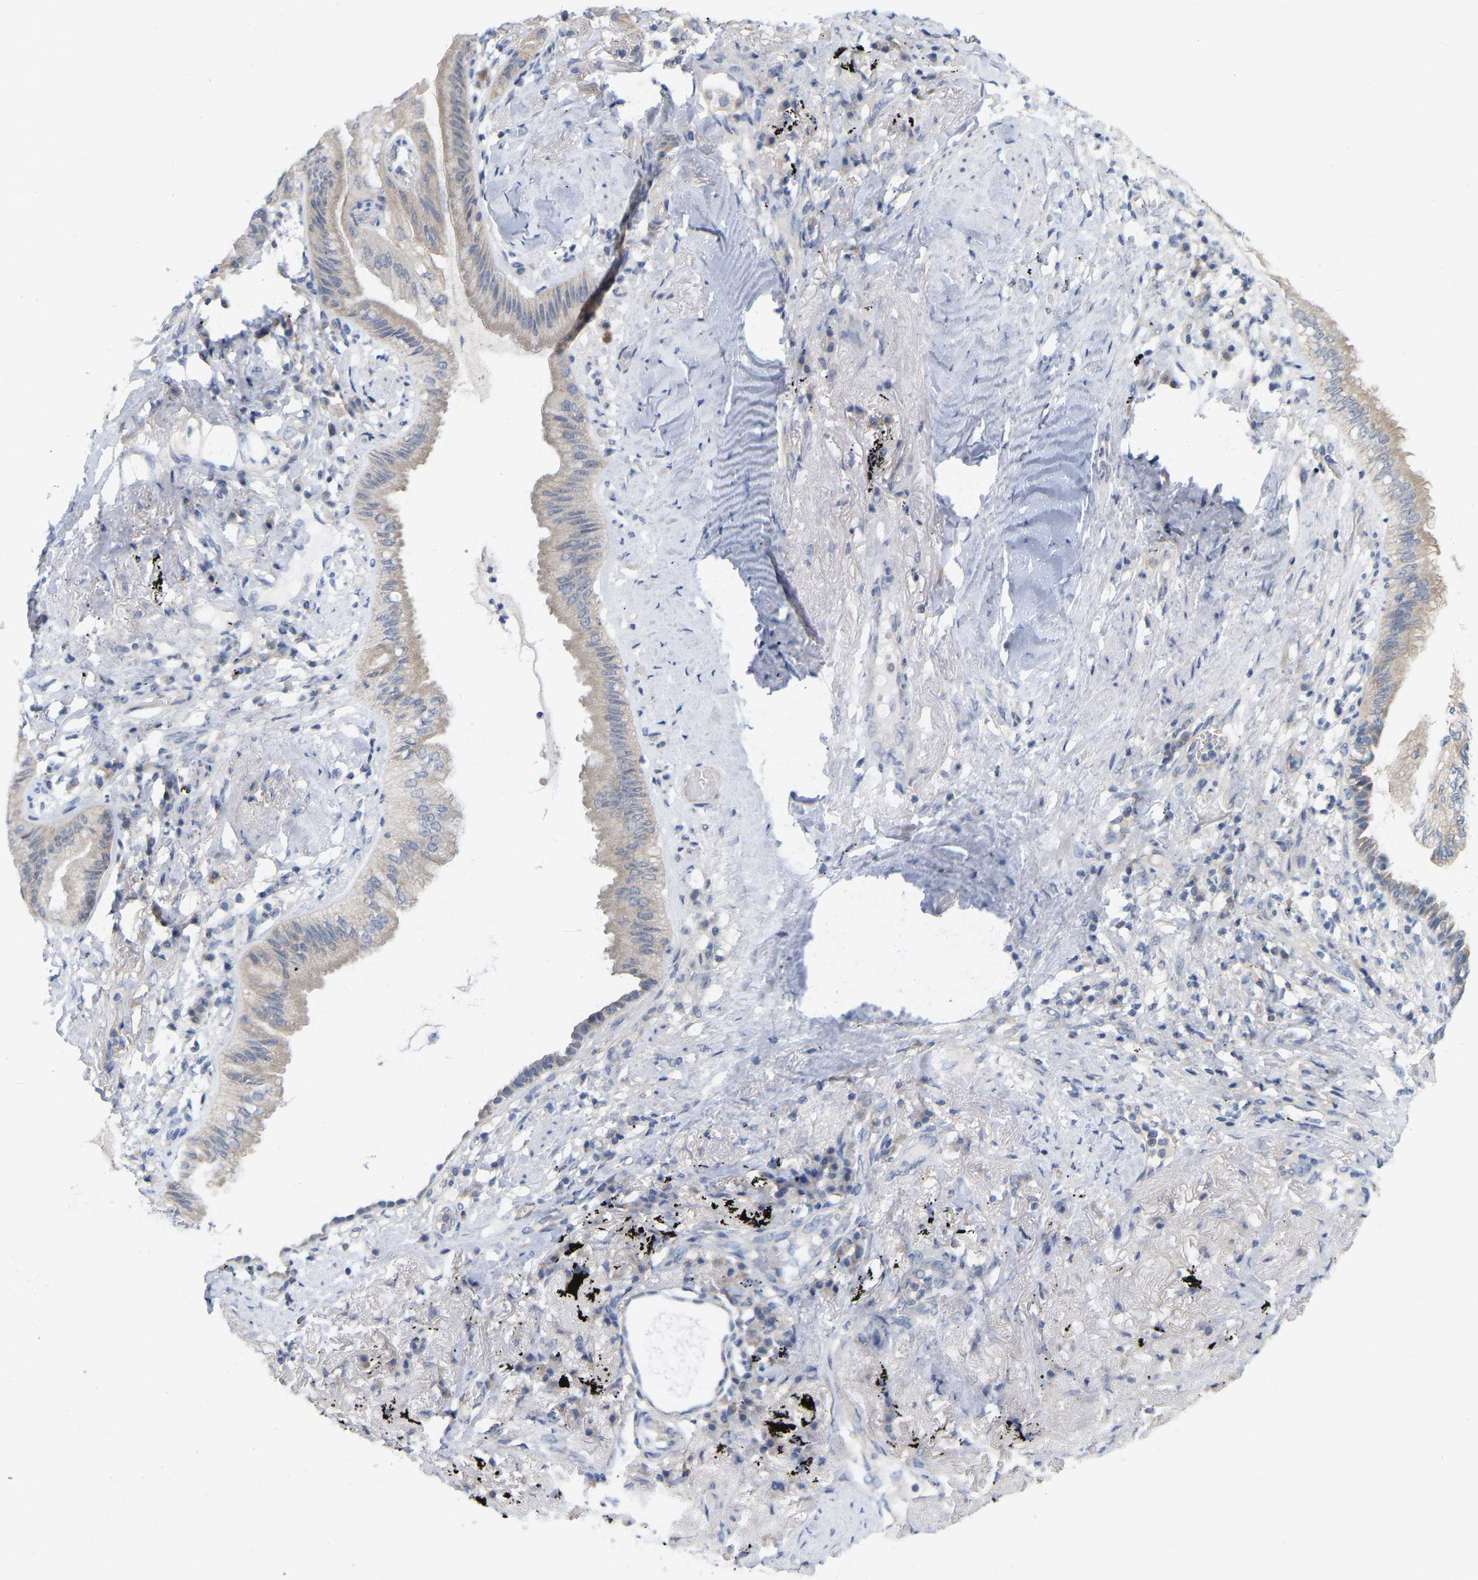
{"staining": {"intensity": "negative", "quantity": "none", "location": "none"}, "tissue": "lung cancer", "cell_type": "Tumor cells", "image_type": "cancer", "snomed": [{"axis": "morphology", "description": "Normal tissue, NOS"}, {"axis": "morphology", "description": "Adenocarcinoma, NOS"}, {"axis": "topography", "description": "Bronchus"}, {"axis": "topography", "description": "Lung"}], "caption": "A photomicrograph of lung cancer stained for a protein reveals no brown staining in tumor cells.", "gene": "WIPI2", "patient": {"sex": "female", "age": 70}}